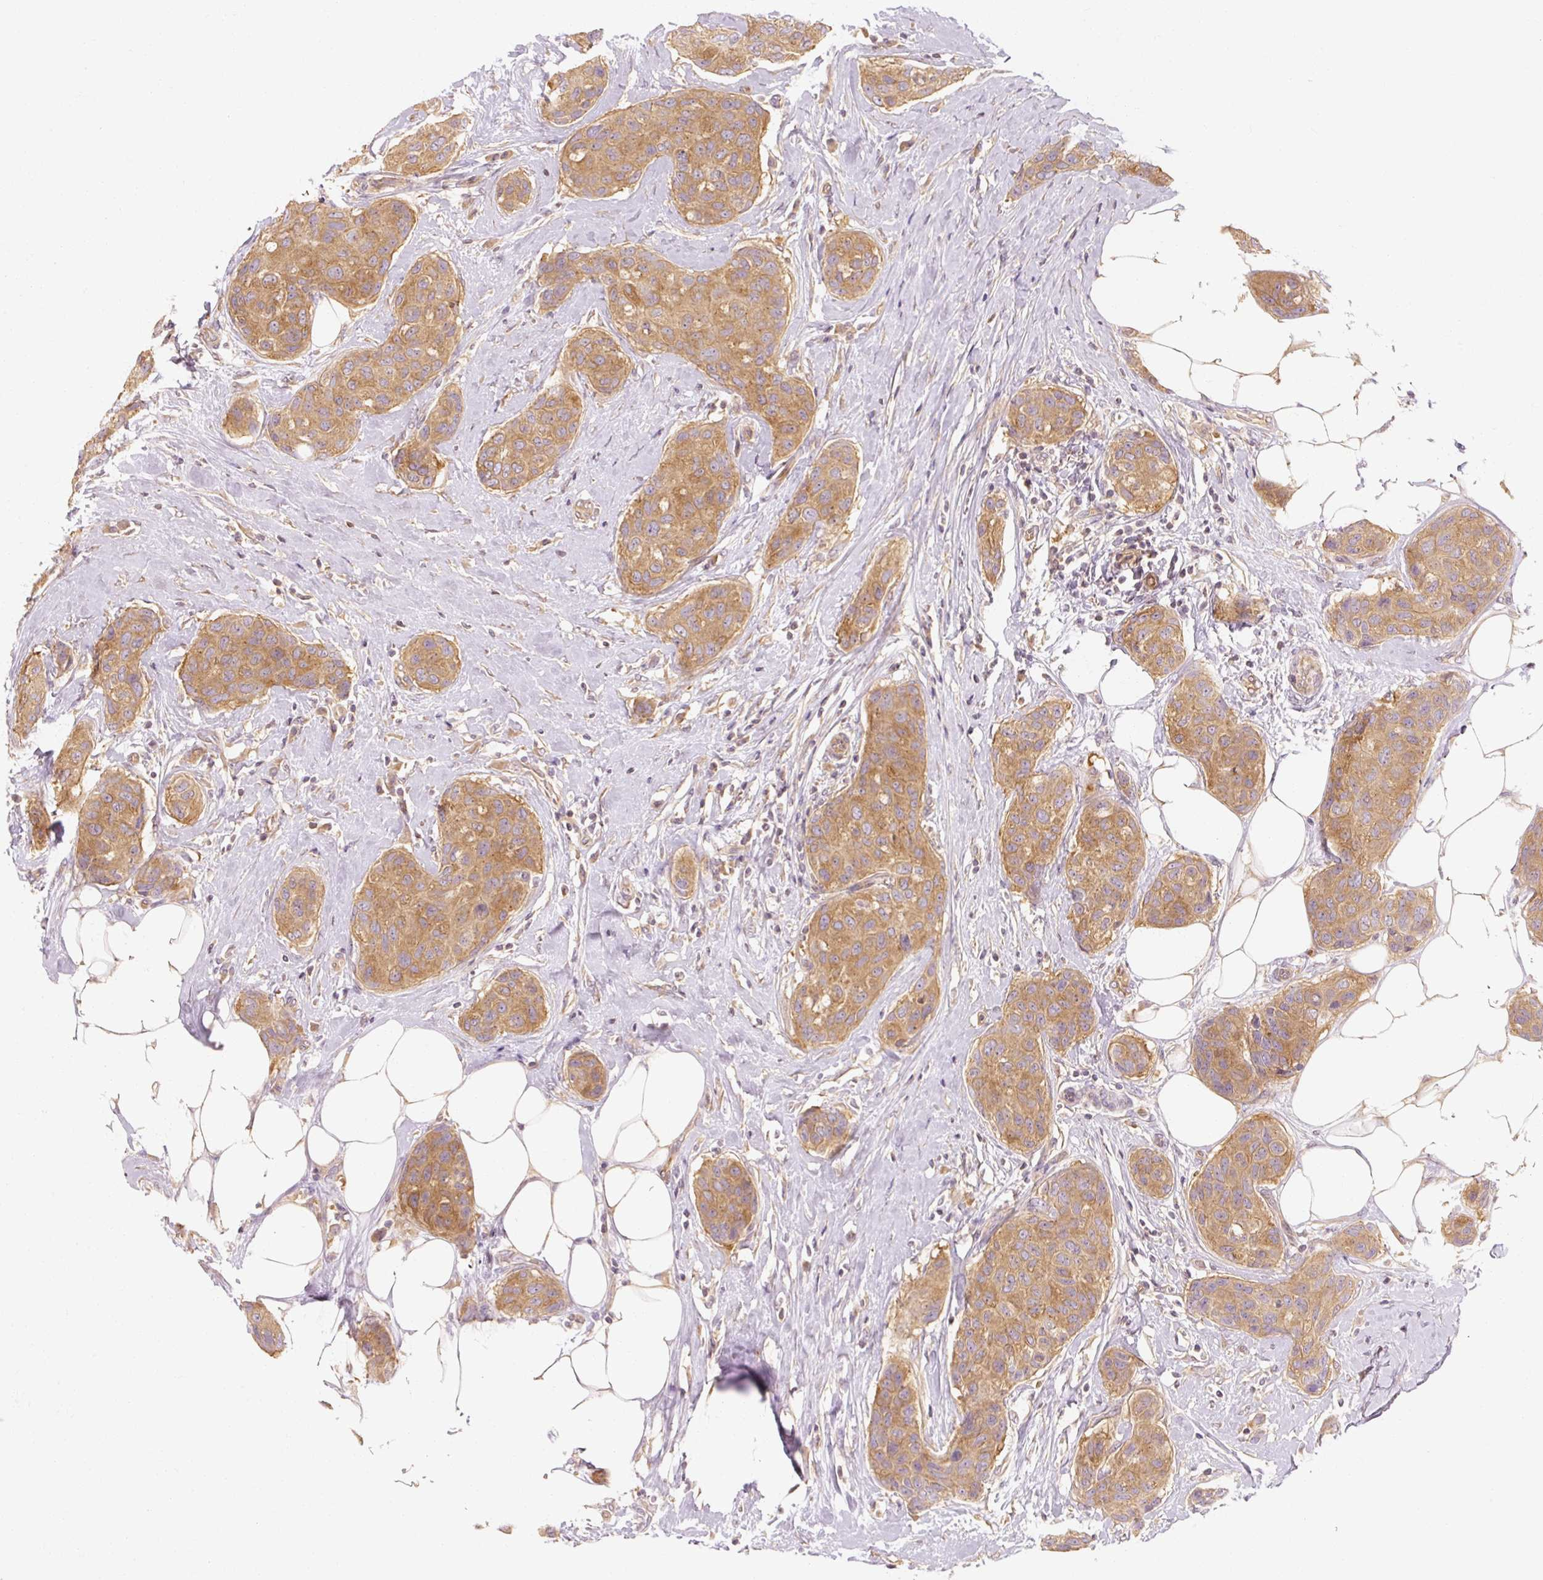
{"staining": {"intensity": "moderate", "quantity": ">75%", "location": "cytoplasmic/membranous"}, "tissue": "breast cancer", "cell_type": "Tumor cells", "image_type": "cancer", "snomed": [{"axis": "morphology", "description": "Duct carcinoma"}, {"axis": "topography", "description": "Breast"}, {"axis": "topography", "description": "Lymph node"}], "caption": "An image showing moderate cytoplasmic/membranous positivity in about >75% of tumor cells in breast cancer (invasive ductal carcinoma), as visualized by brown immunohistochemical staining.", "gene": "RB1CC1", "patient": {"sex": "female", "age": 80}}